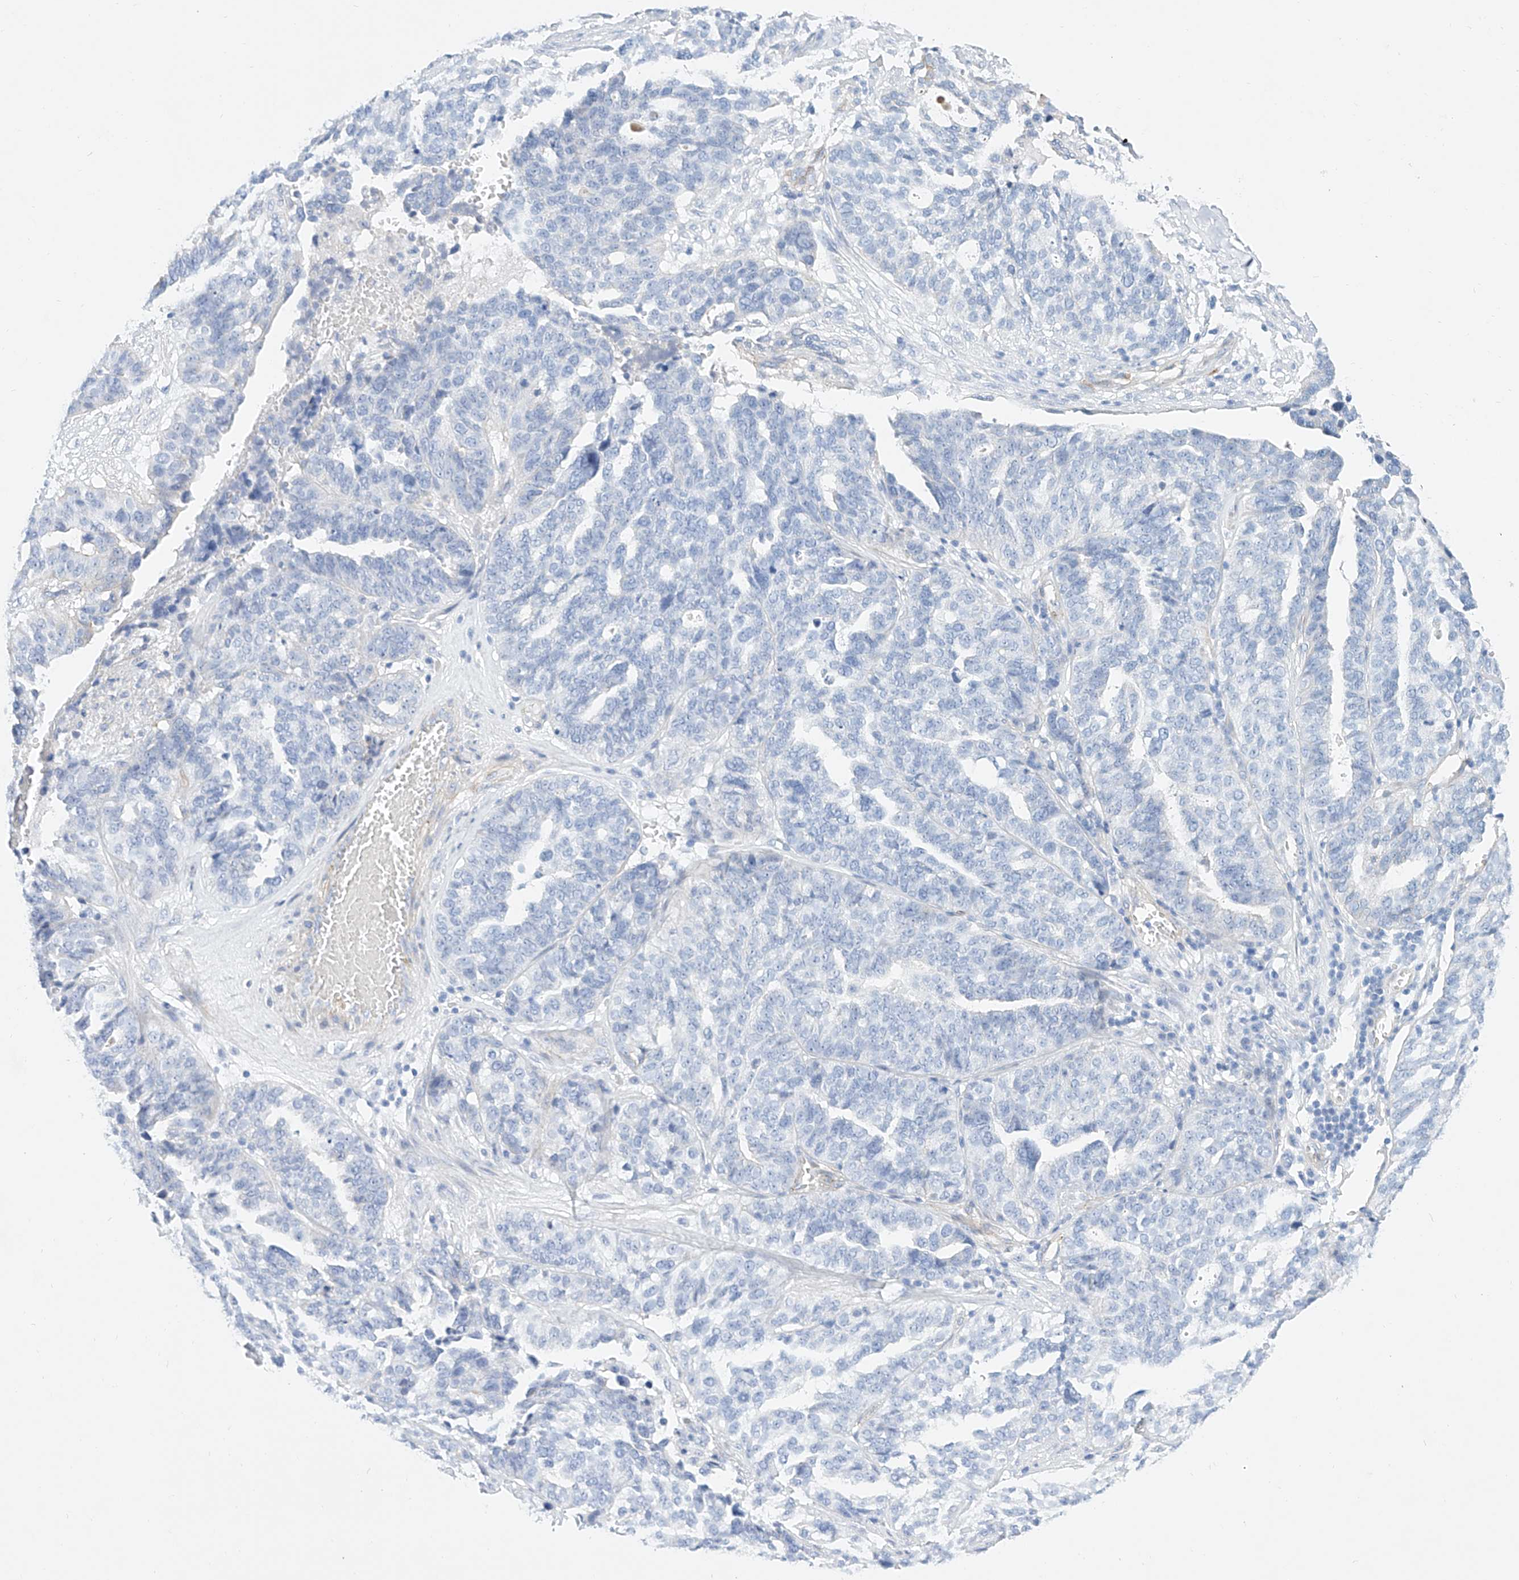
{"staining": {"intensity": "negative", "quantity": "none", "location": "none"}, "tissue": "ovarian cancer", "cell_type": "Tumor cells", "image_type": "cancer", "snomed": [{"axis": "morphology", "description": "Cystadenocarcinoma, serous, NOS"}, {"axis": "topography", "description": "Ovary"}], "caption": "Tumor cells show no significant expression in ovarian cancer.", "gene": "SBSPON", "patient": {"sex": "female", "age": 59}}